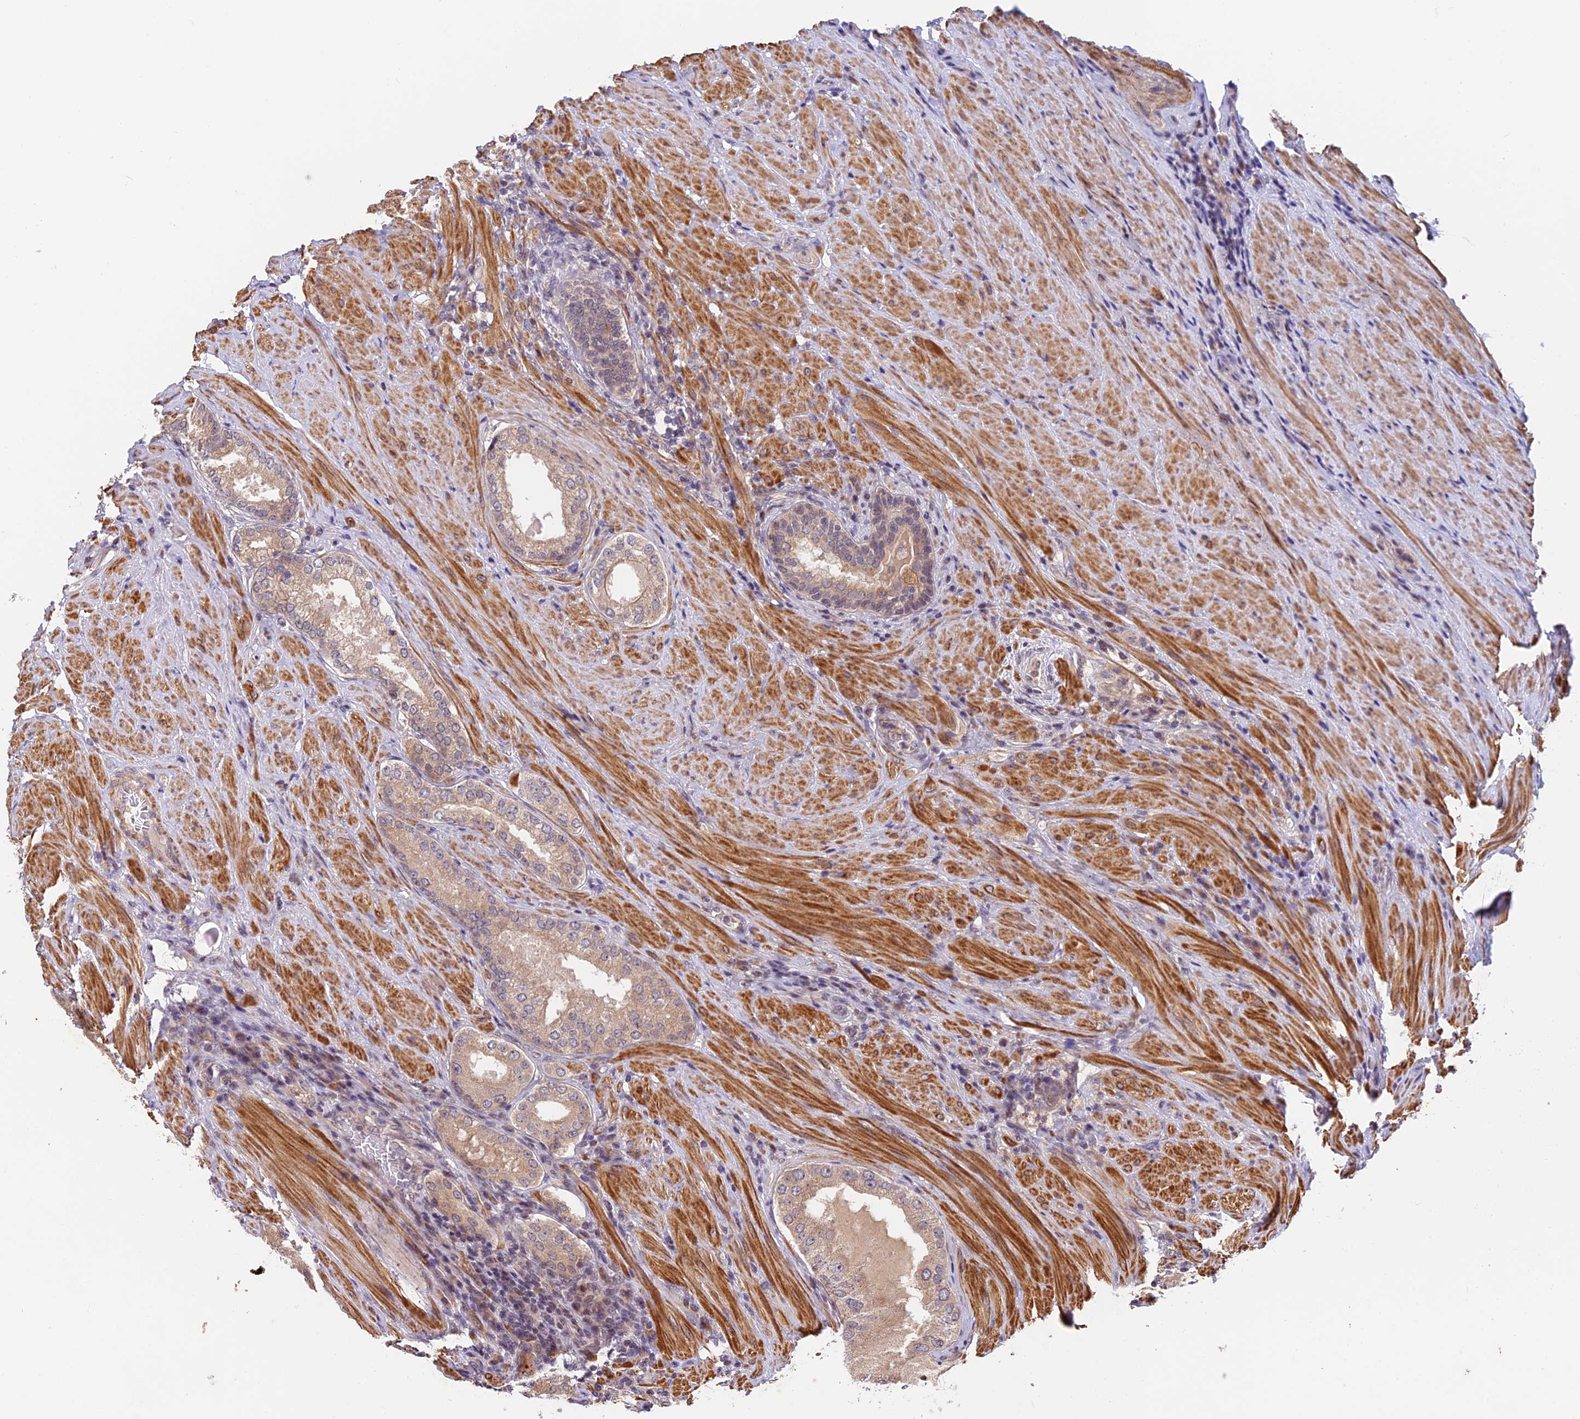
{"staining": {"intensity": "weak", "quantity": "<25%", "location": "cytoplasmic/membranous"}, "tissue": "prostate cancer", "cell_type": "Tumor cells", "image_type": "cancer", "snomed": [{"axis": "morphology", "description": "Adenocarcinoma, Low grade"}, {"axis": "topography", "description": "Prostate"}], "caption": "Tumor cells are negative for brown protein staining in low-grade adenocarcinoma (prostate).", "gene": "CWH43", "patient": {"sex": "male", "age": 68}}